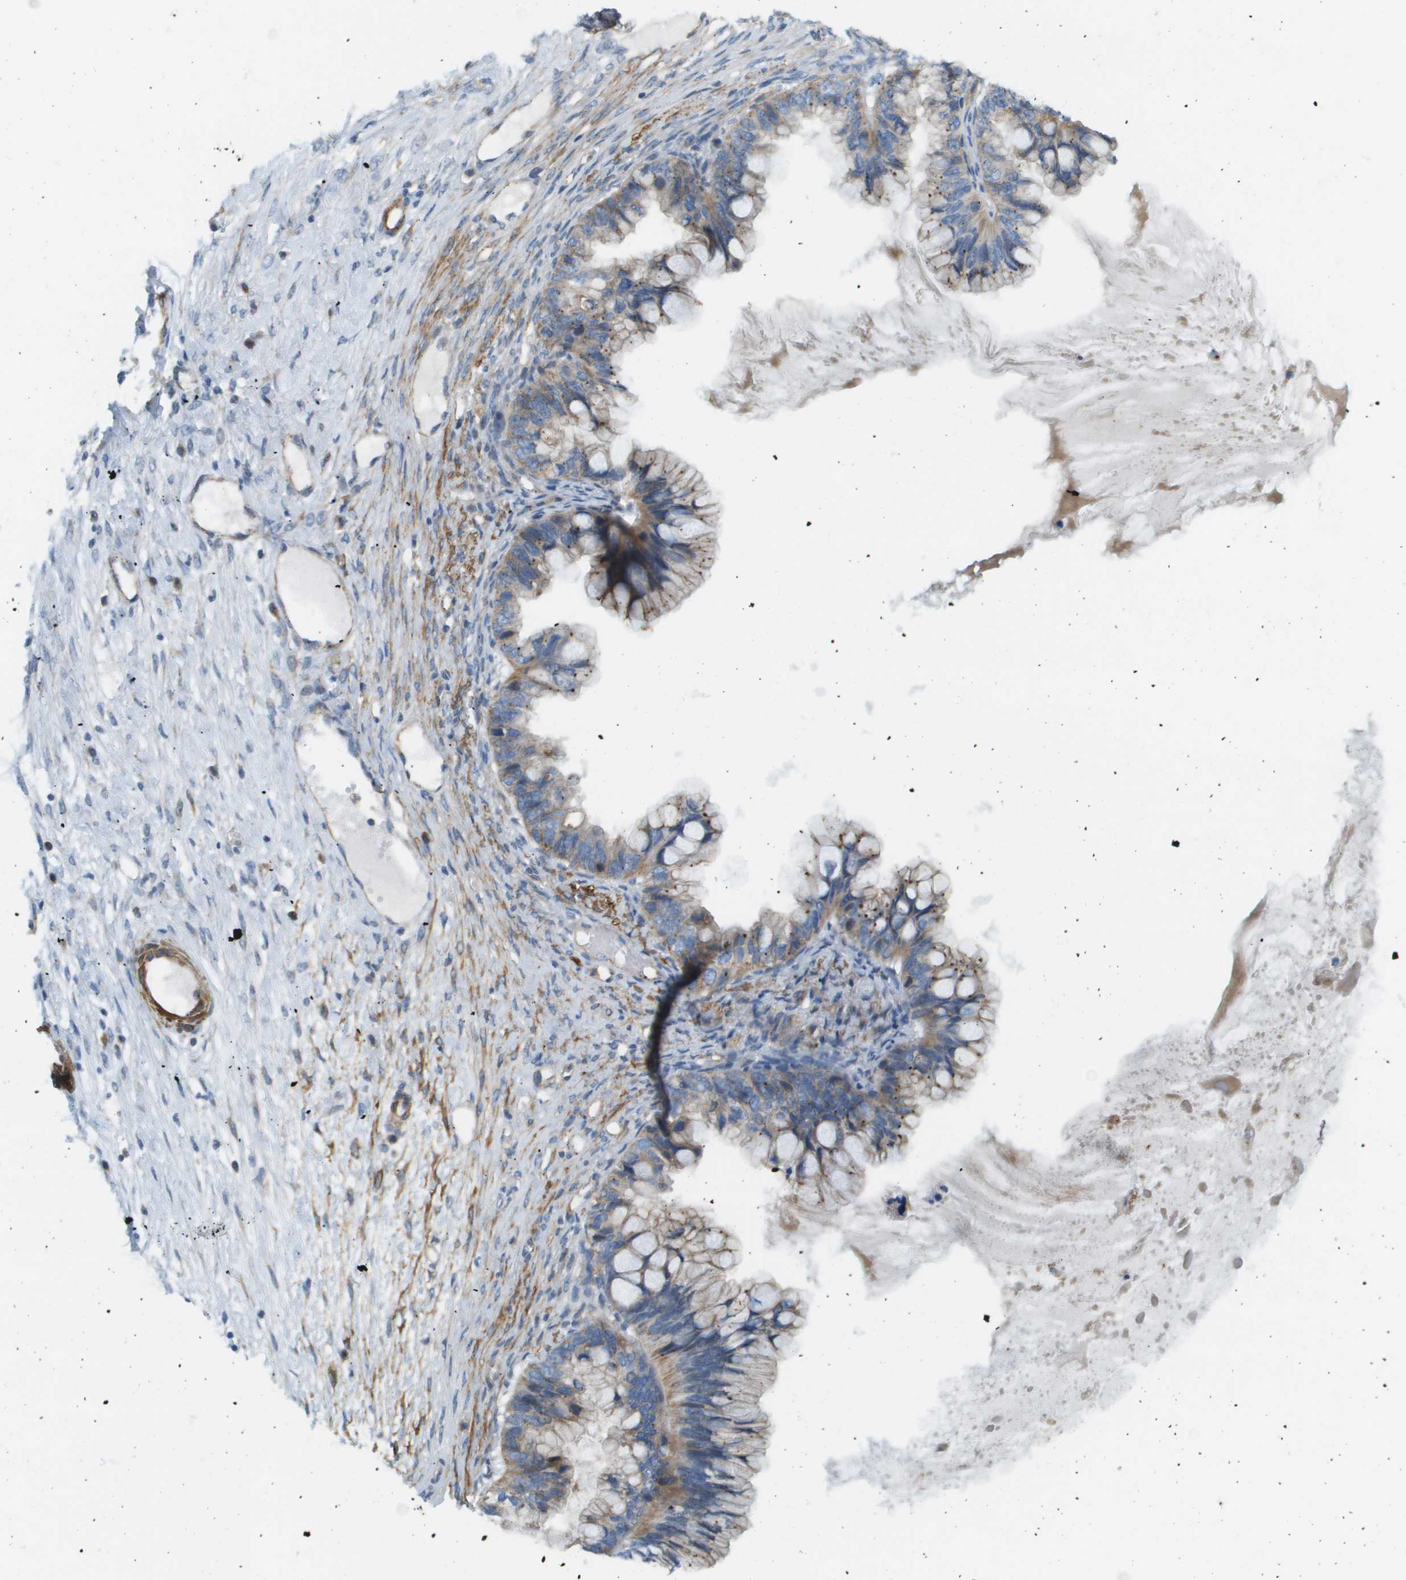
{"staining": {"intensity": "weak", "quantity": "25%-75%", "location": "cytoplasmic/membranous"}, "tissue": "ovarian cancer", "cell_type": "Tumor cells", "image_type": "cancer", "snomed": [{"axis": "morphology", "description": "Cystadenocarcinoma, mucinous, NOS"}, {"axis": "topography", "description": "Ovary"}], "caption": "This photomicrograph shows immunohistochemistry (IHC) staining of mucinous cystadenocarcinoma (ovarian), with low weak cytoplasmic/membranous expression in about 25%-75% of tumor cells.", "gene": "MYH11", "patient": {"sex": "female", "age": 80}}